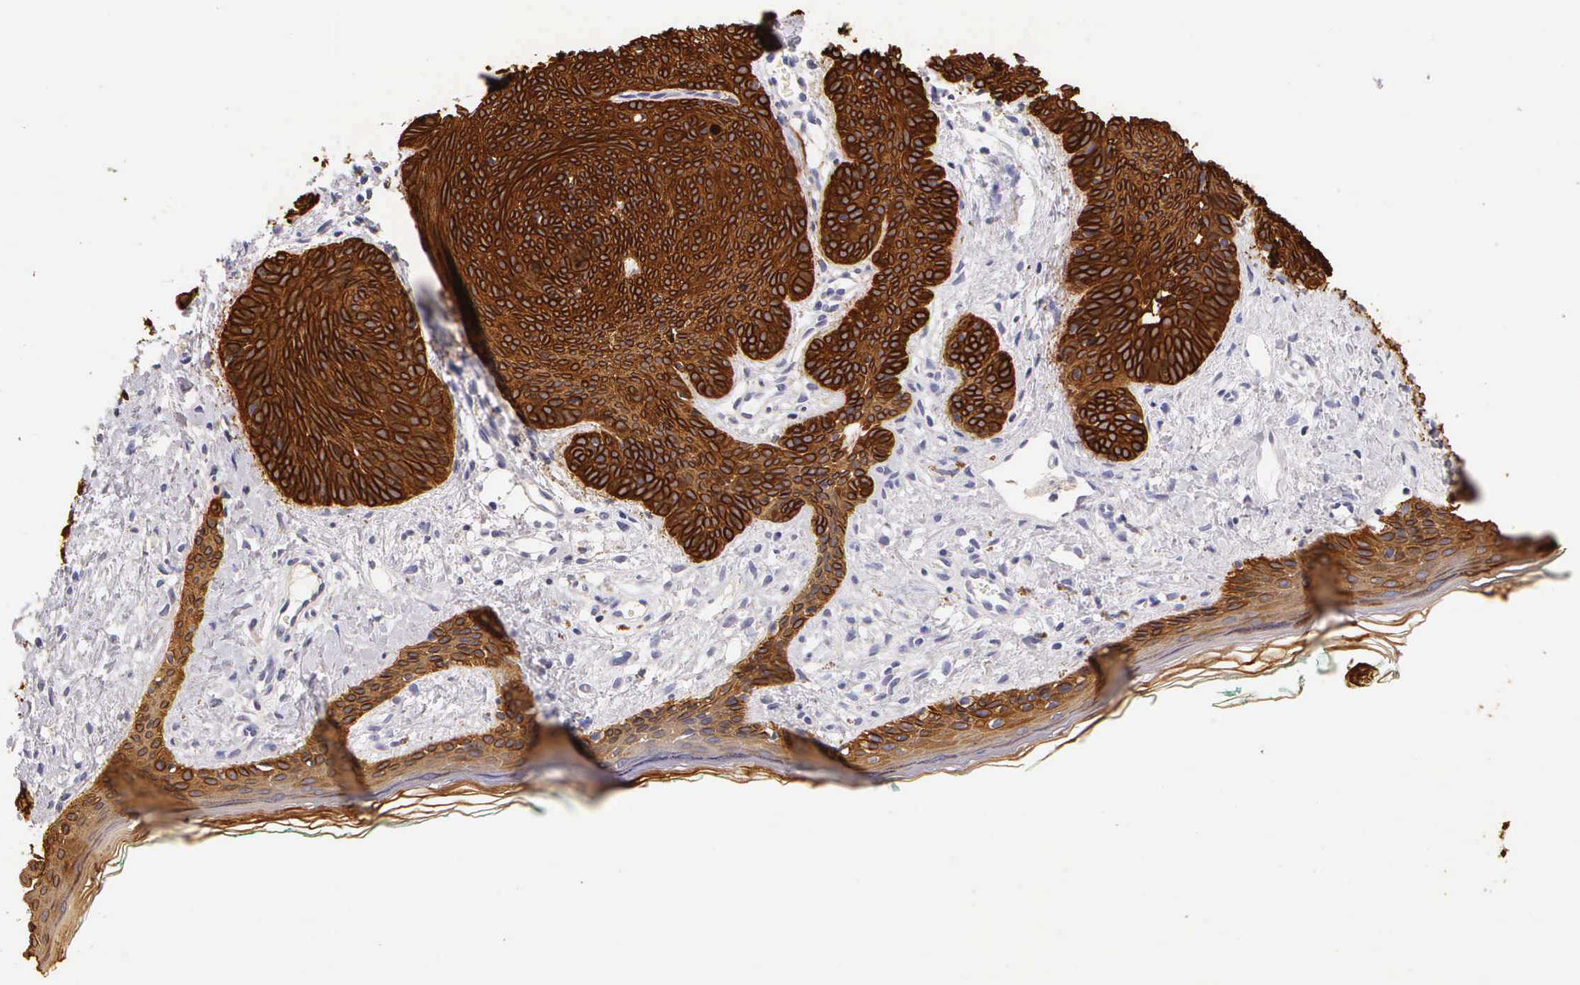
{"staining": {"intensity": "strong", "quantity": ">75%", "location": "cytoplasmic/membranous"}, "tissue": "skin cancer", "cell_type": "Tumor cells", "image_type": "cancer", "snomed": [{"axis": "morphology", "description": "Basal cell carcinoma"}, {"axis": "topography", "description": "Skin"}], "caption": "Immunohistochemical staining of human skin basal cell carcinoma shows high levels of strong cytoplasmic/membranous protein expression in approximately >75% of tumor cells.", "gene": "KRT17", "patient": {"sex": "female", "age": 81}}